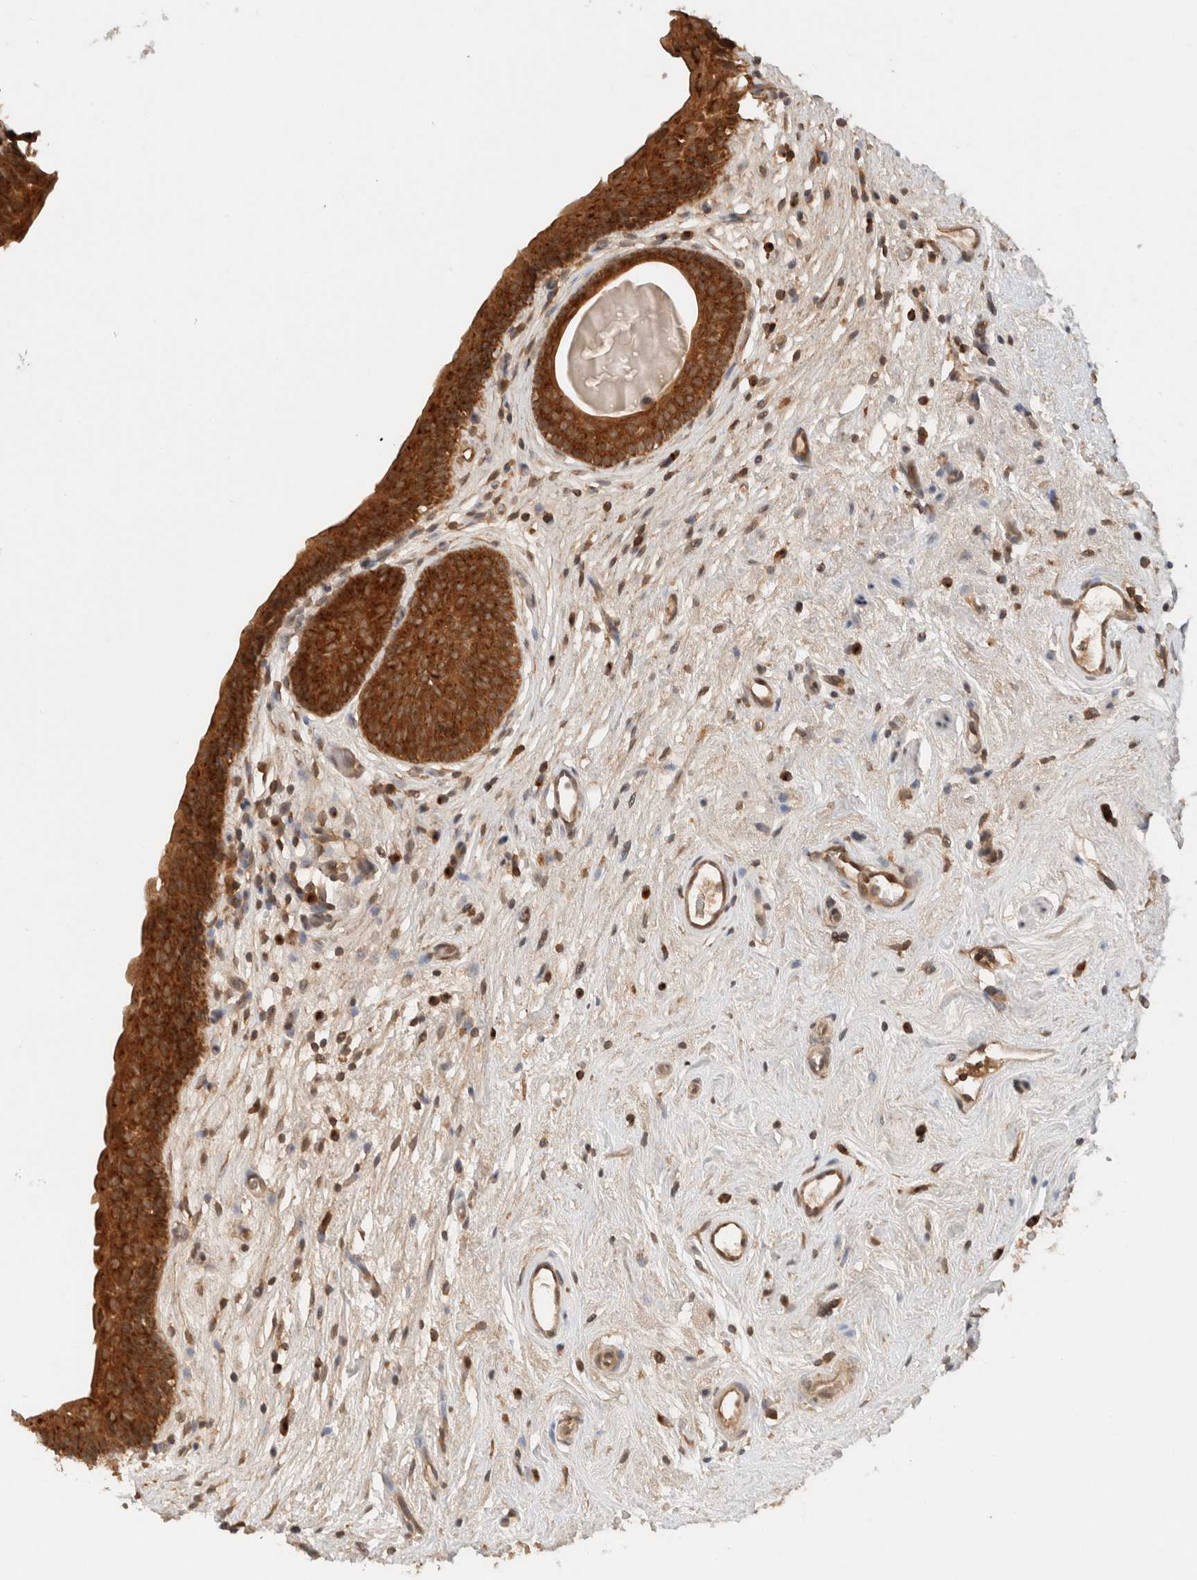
{"staining": {"intensity": "moderate", "quantity": ">75%", "location": "cytoplasmic/membranous"}, "tissue": "urinary bladder", "cell_type": "Urothelial cells", "image_type": "normal", "snomed": [{"axis": "morphology", "description": "Normal tissue, NOS"}, {"axis": "topography", "description": "Urinary bladder"}], "caption": "Brown immunohistochemical staining in unremarkable human urinary bladder exhibits moderate cytoplasmic/membranous expression in about >75% of urothelial cells.", "gene": "ARFGEF2", "patient": {"sex": "male", "age": 83}}